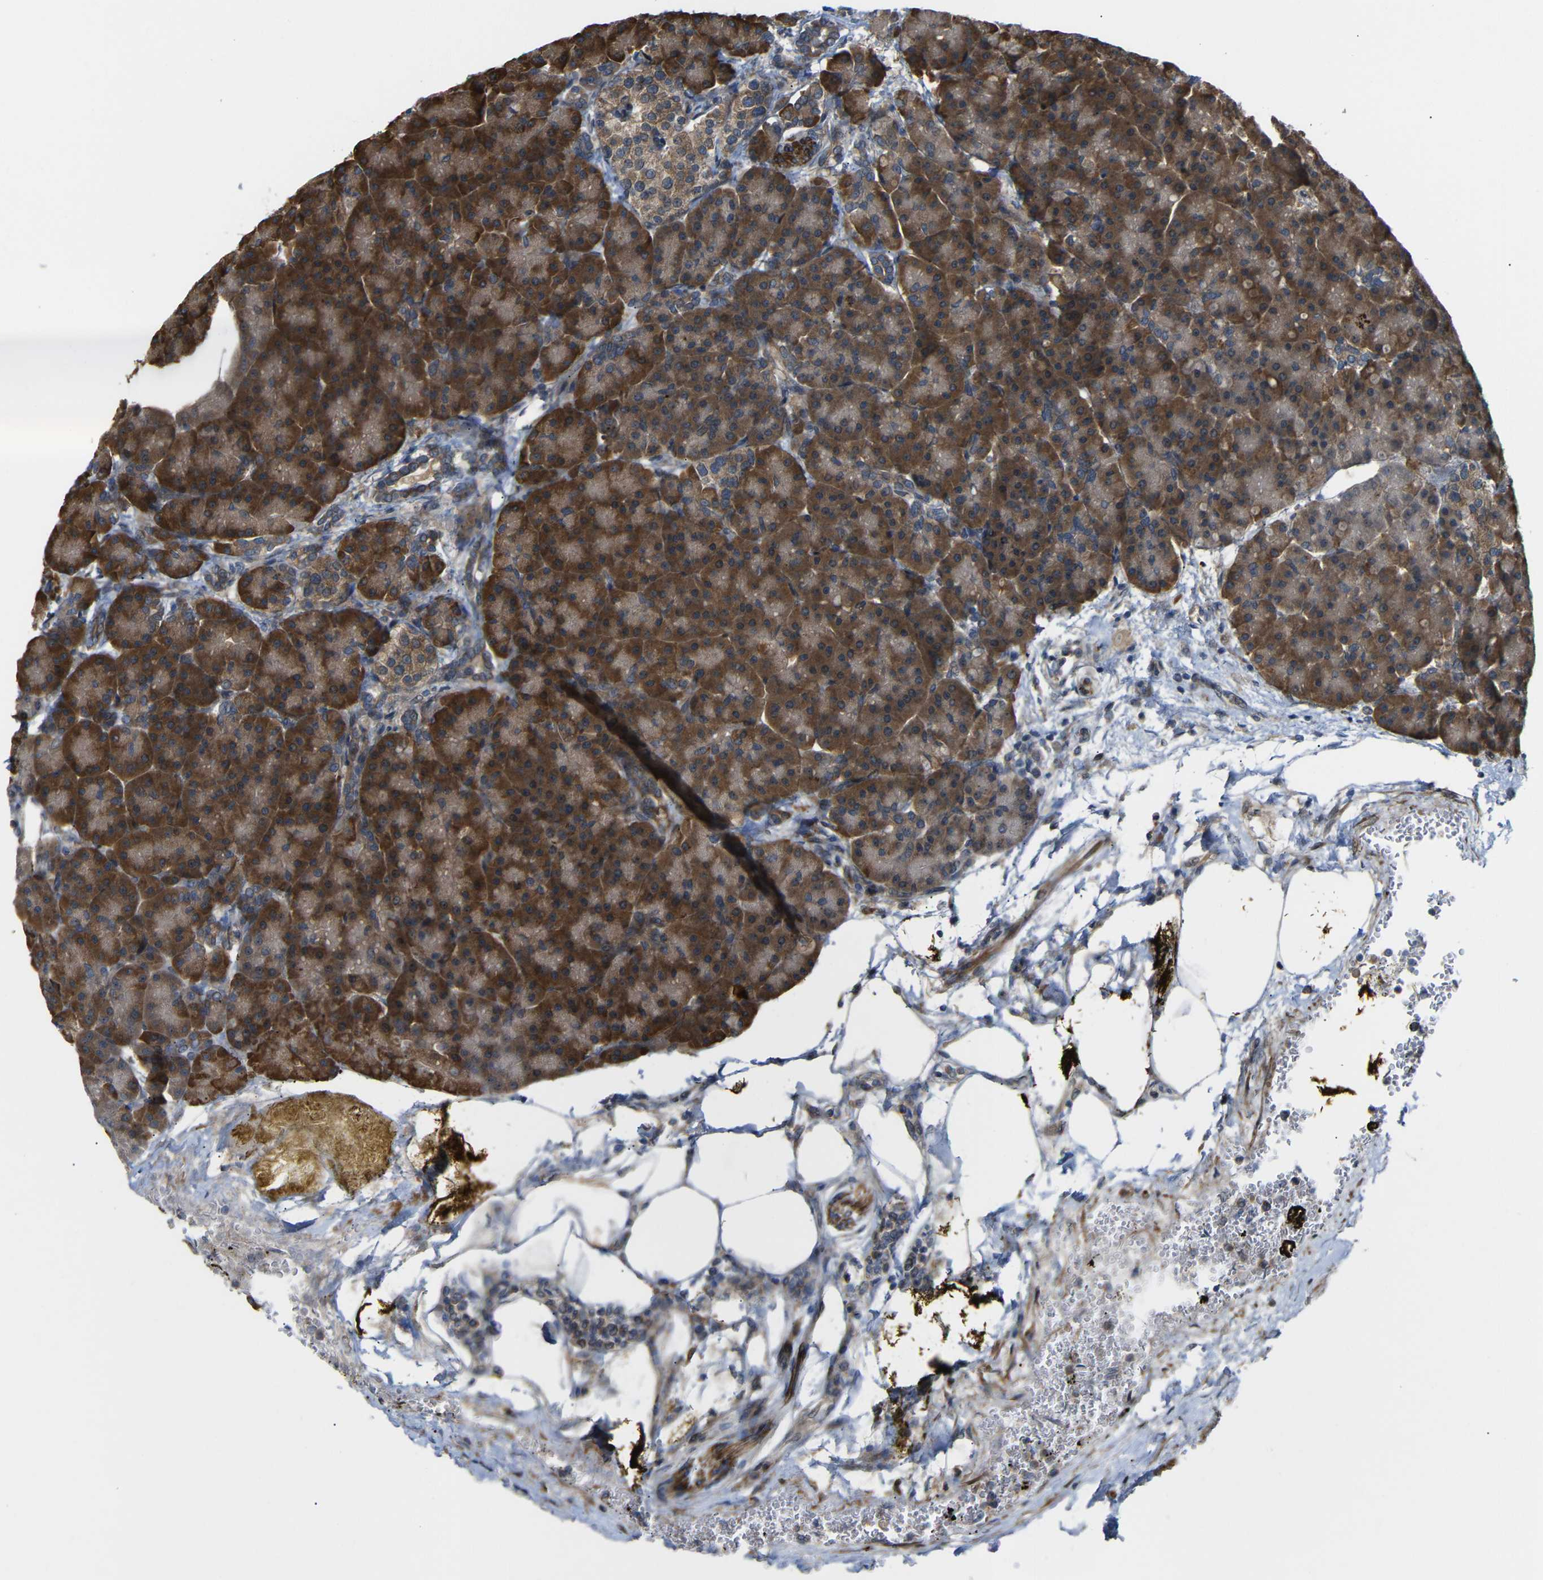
{"staining": {"intensity": "strong", "quantity": ">75%", "location": "cytoplasmic/membranous"}, "tissue": "pancreas", "cell_type": "Exocrine glandular cells", "image_type": "normal", "snomed": [{"axis": "morphology", "description": "Normal tissue, NOS"}, {"axis": "topography", "description": "Pancreas"}], "caption": "Exocrine glandular cells show high levels of strong cytoplasmic/membranous positivity in approximately >75% of cells in benign pancreas.", "gene": "P3H2", "patient": {"sex": "female", "age": 70}}